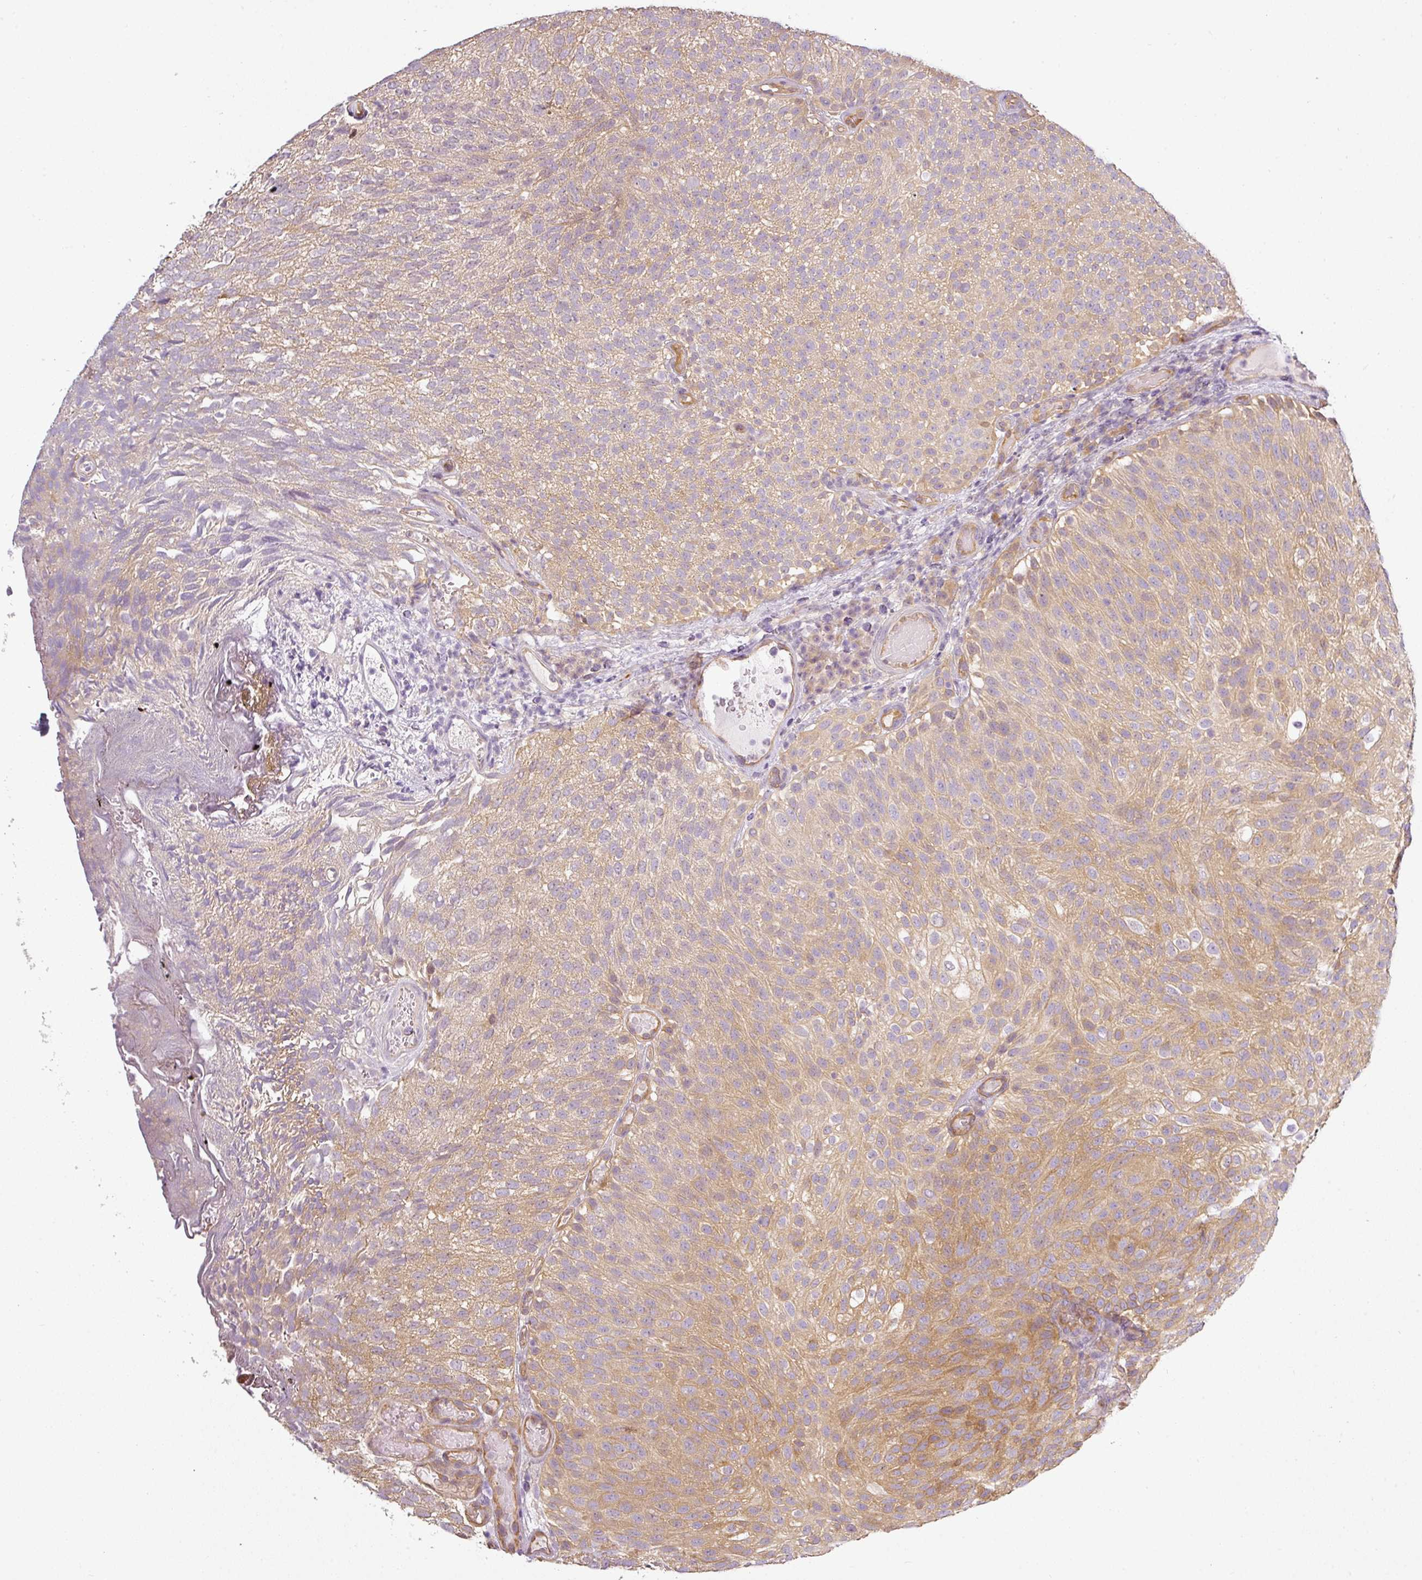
{"staining": {"intensity": "weak", "quantity": "25%-75%", "location": "cytoplasmic/membranous"}, "tissue": "urothelial cancer", "cell_type": "Tumor cells", "image_type": "cancer", "snomed": [{"axis": "morphology", "description": "Urothelial carcinoma, Low grade"}, {"axis": "topography", "description": "Urinary bladder"}], "caption": "Brown immunohistochemical staining in human urothelial cancer displays weak cytoplasmic/membranous positivity in about 25%-75% of tumor cells.", "gene": "ANKRD18A", "patient": {"sex": "male", "age": 78}}